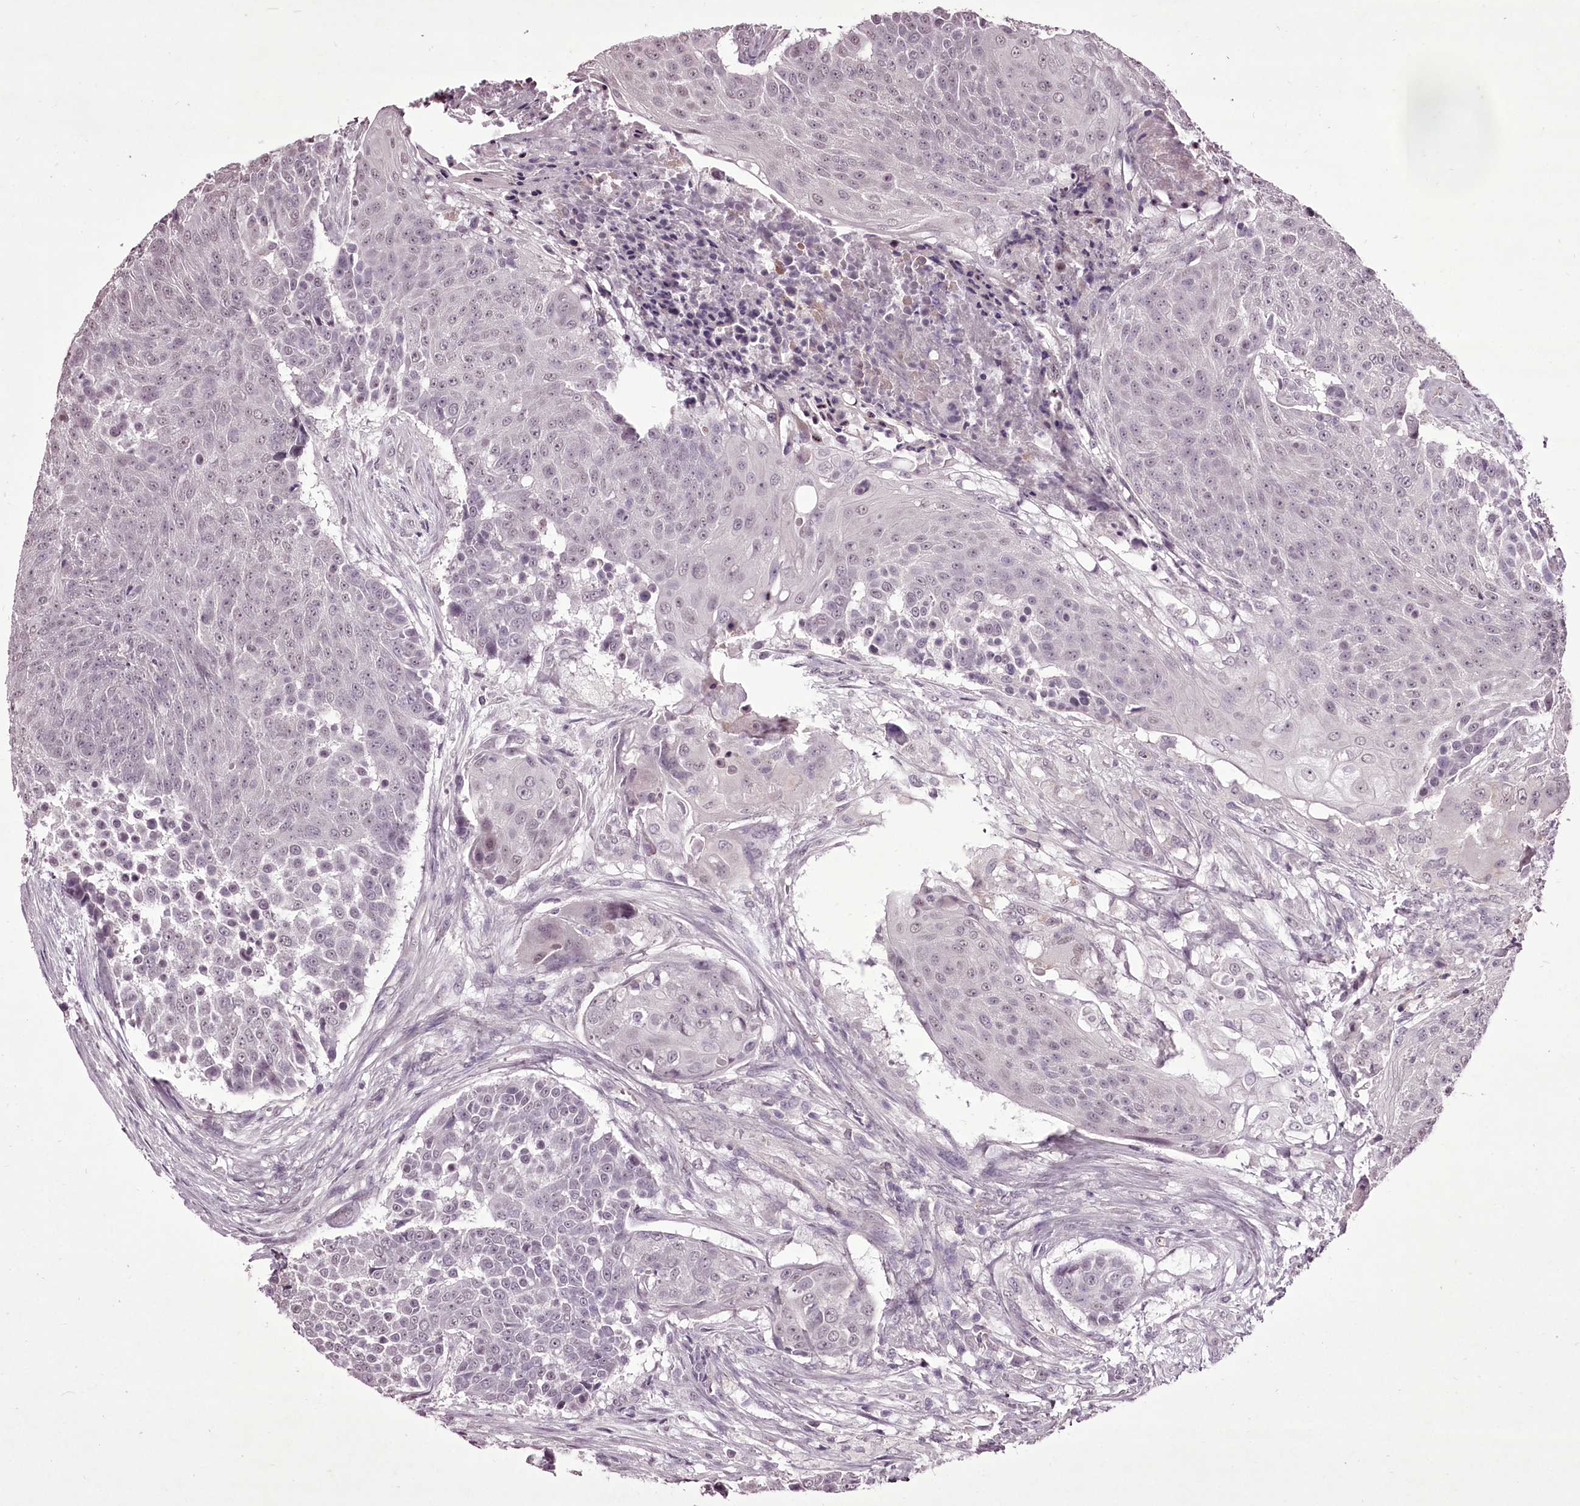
{"staining": {"intensity": "negative", "quantity": "none", "location": "none"}, "tissue": "urothelial cancer", "cell_type": "Tumor cells", "image_type": "cancer", "snomed": [{"axis": "morphology", "description": "Urothelial carcinoma, High grade"}, {"axis": "topography", "description": "Urinary bladder"}], "caption": "This is a image of immunohistochemistry (IHC) staining of high-grade urothelial carcinoma, which shows no positivity in tumor cells. (Immunohistochemistry, brightfield microscopy, high magnification).", "gene": "C1orf56", "patient": {"sex": "female", "age": 63}}